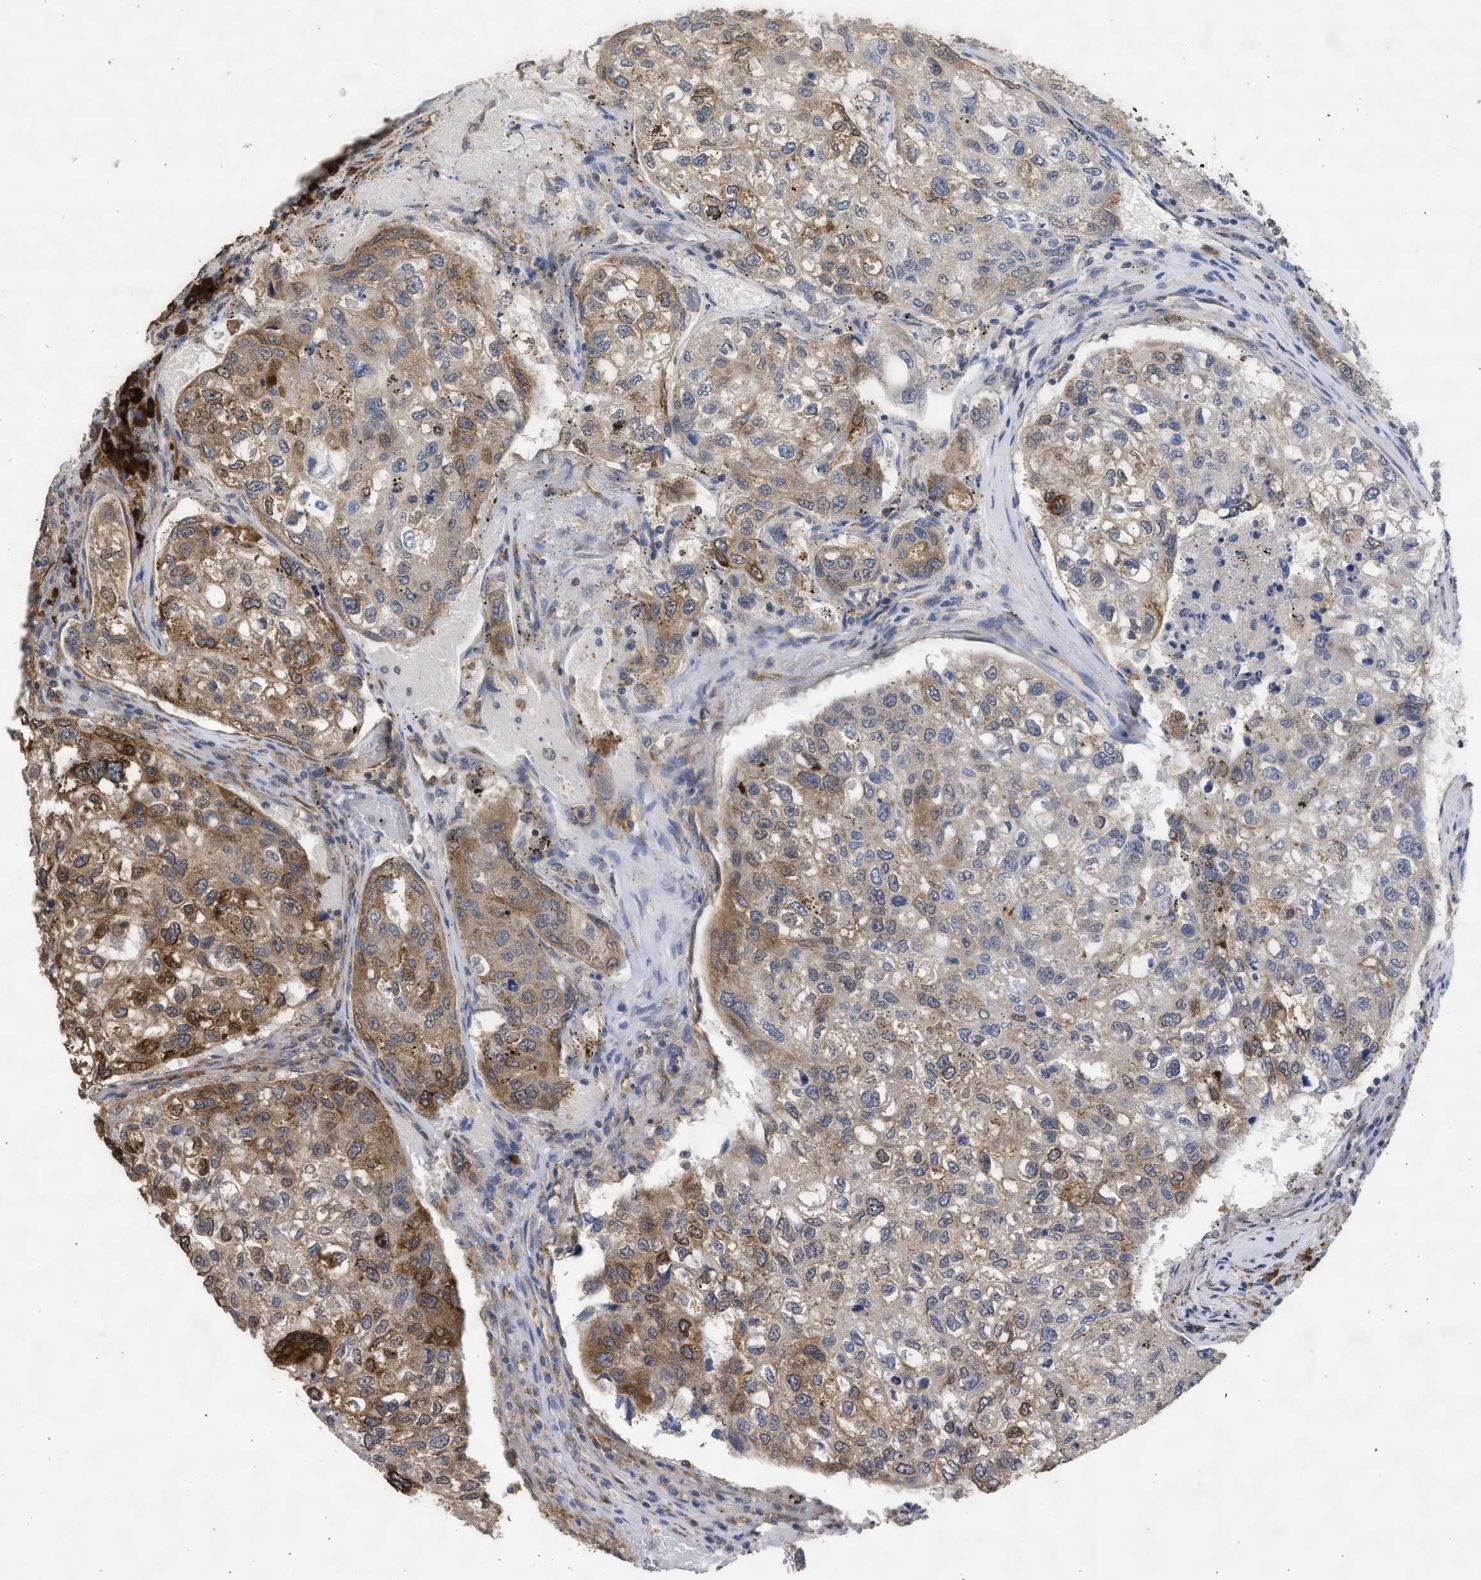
{"staining": {"intensity": "moderate", "quantity": "25%-75%", "location": "cytoplasmic/membranous"}, "tissue": "urothelial cancer", "cell_type": "Tumor cells", "image_type": "cancer", "snomed": [{"axis": "morphology", "description": "Urothelial carcinoma, High grade"}, {"axis": "topography", "description": "Lymph node"}, {"axis": "topography", "description": "Urinary bladder"}], "caption": "Protein staining reveals moderate cytoplasmic/membranous positivity in about 25%-75% of tumor cells in urothelial carcinoma (high-grade). Using DAB (3,3'-diaminobenzidine) (brown) and hematoxylin (blue) stains, captured at high magnification using brightfield microscopy.", "gene": "DNAJC1", "patient": {"sex": "male", "age": 51}}